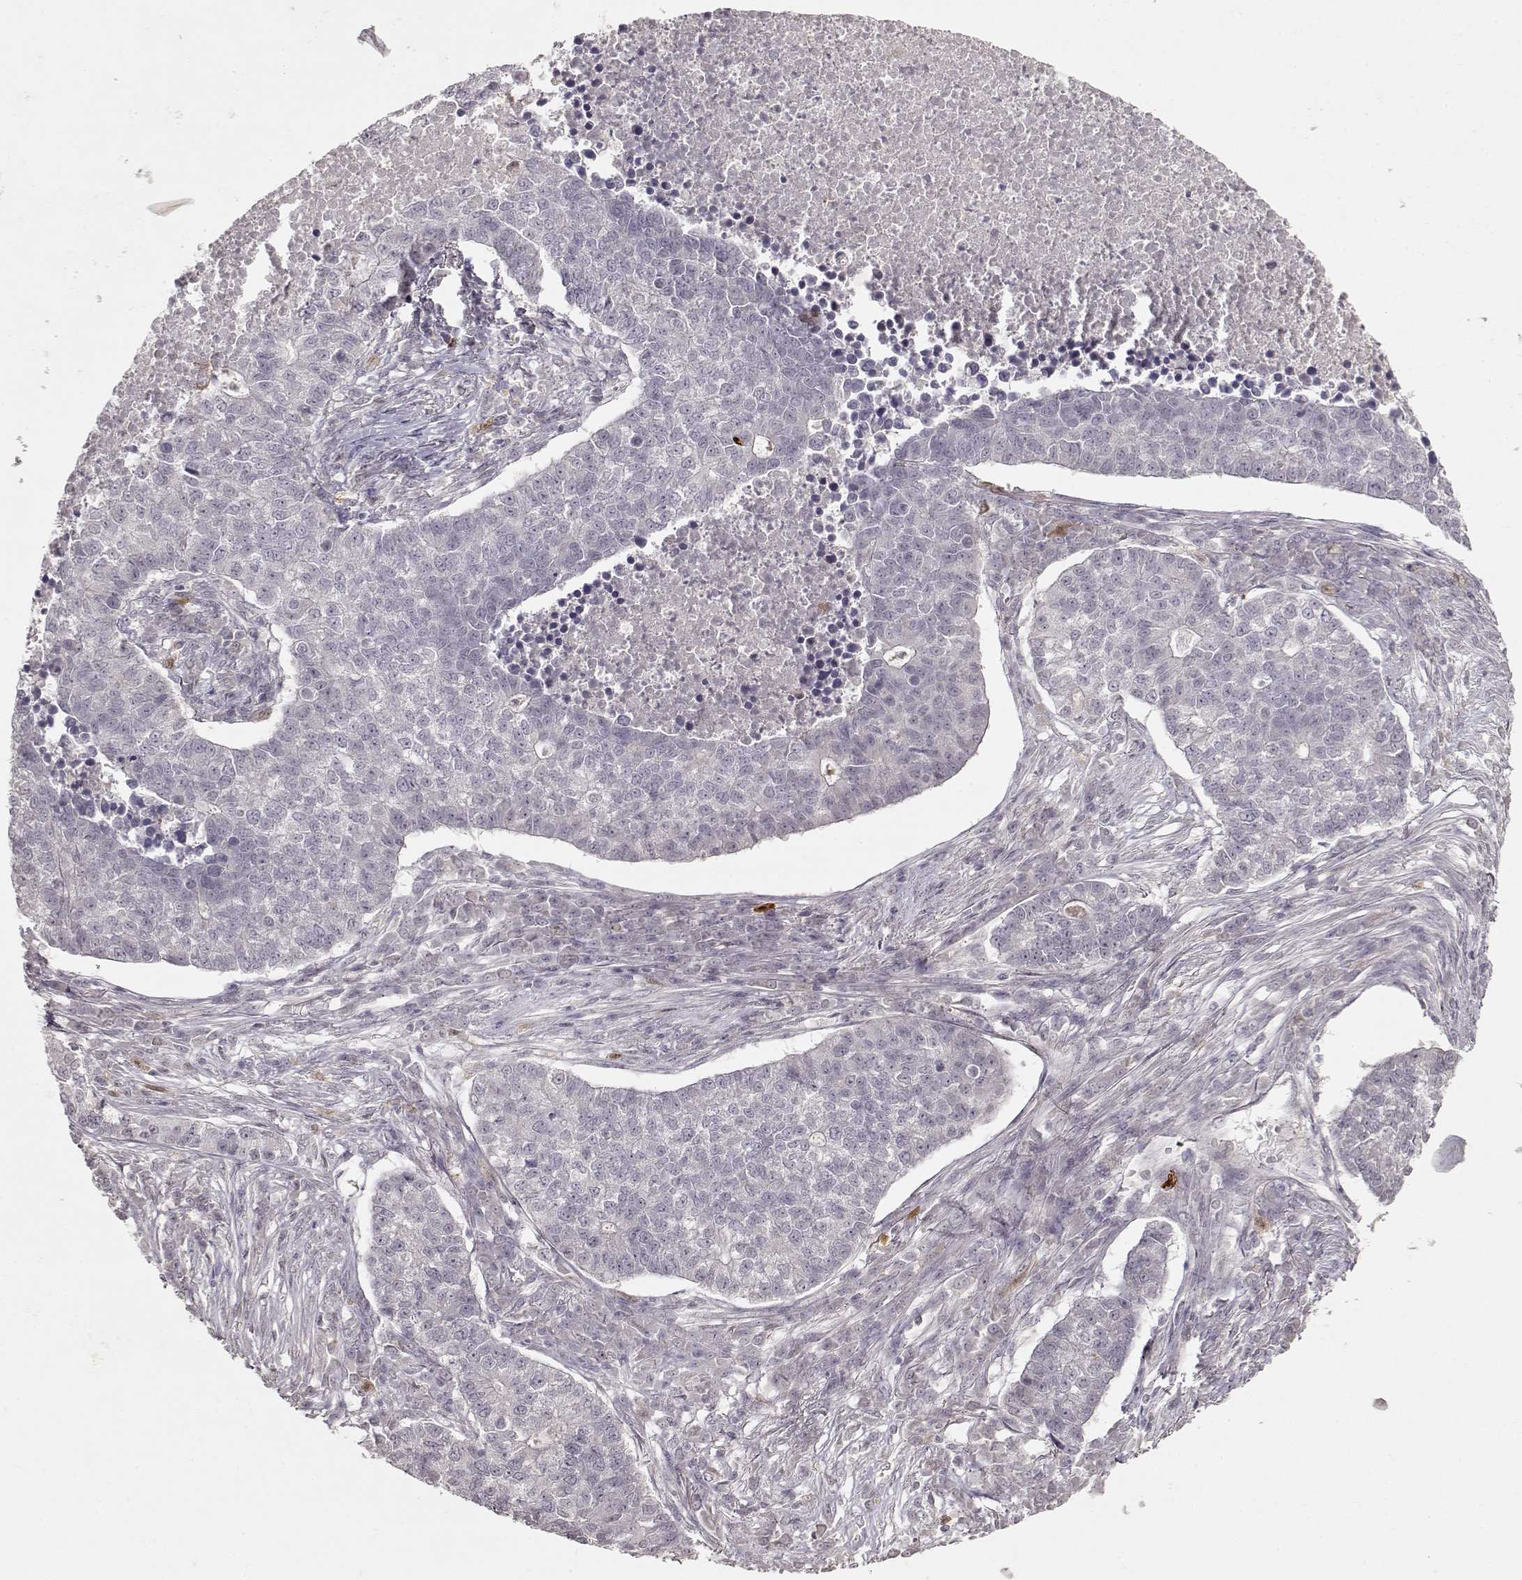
{"staining": {"intensity": "negative", "quantity": "none", "location": "none"}, "tissue": "lung cancer", "cell_type": "Tumor cells", "image_type": "cancer", "snomed": [{"axis": "morphology", "description": "Adenocarcinoma, NOS"}, {"axis": "topography", "description": "Lung"}], "caption": "Adenocarcinoma (lung) was stained to show a protein in brown. There is no significant staining in tumor cells. The staining is performed using DAB (3,3'-diaminobenzidine) brown chromogen with nuclei counter-stained in using hematoxylin.", "gene": "S100B", "patient": {"sex": "male", "age": 57}}